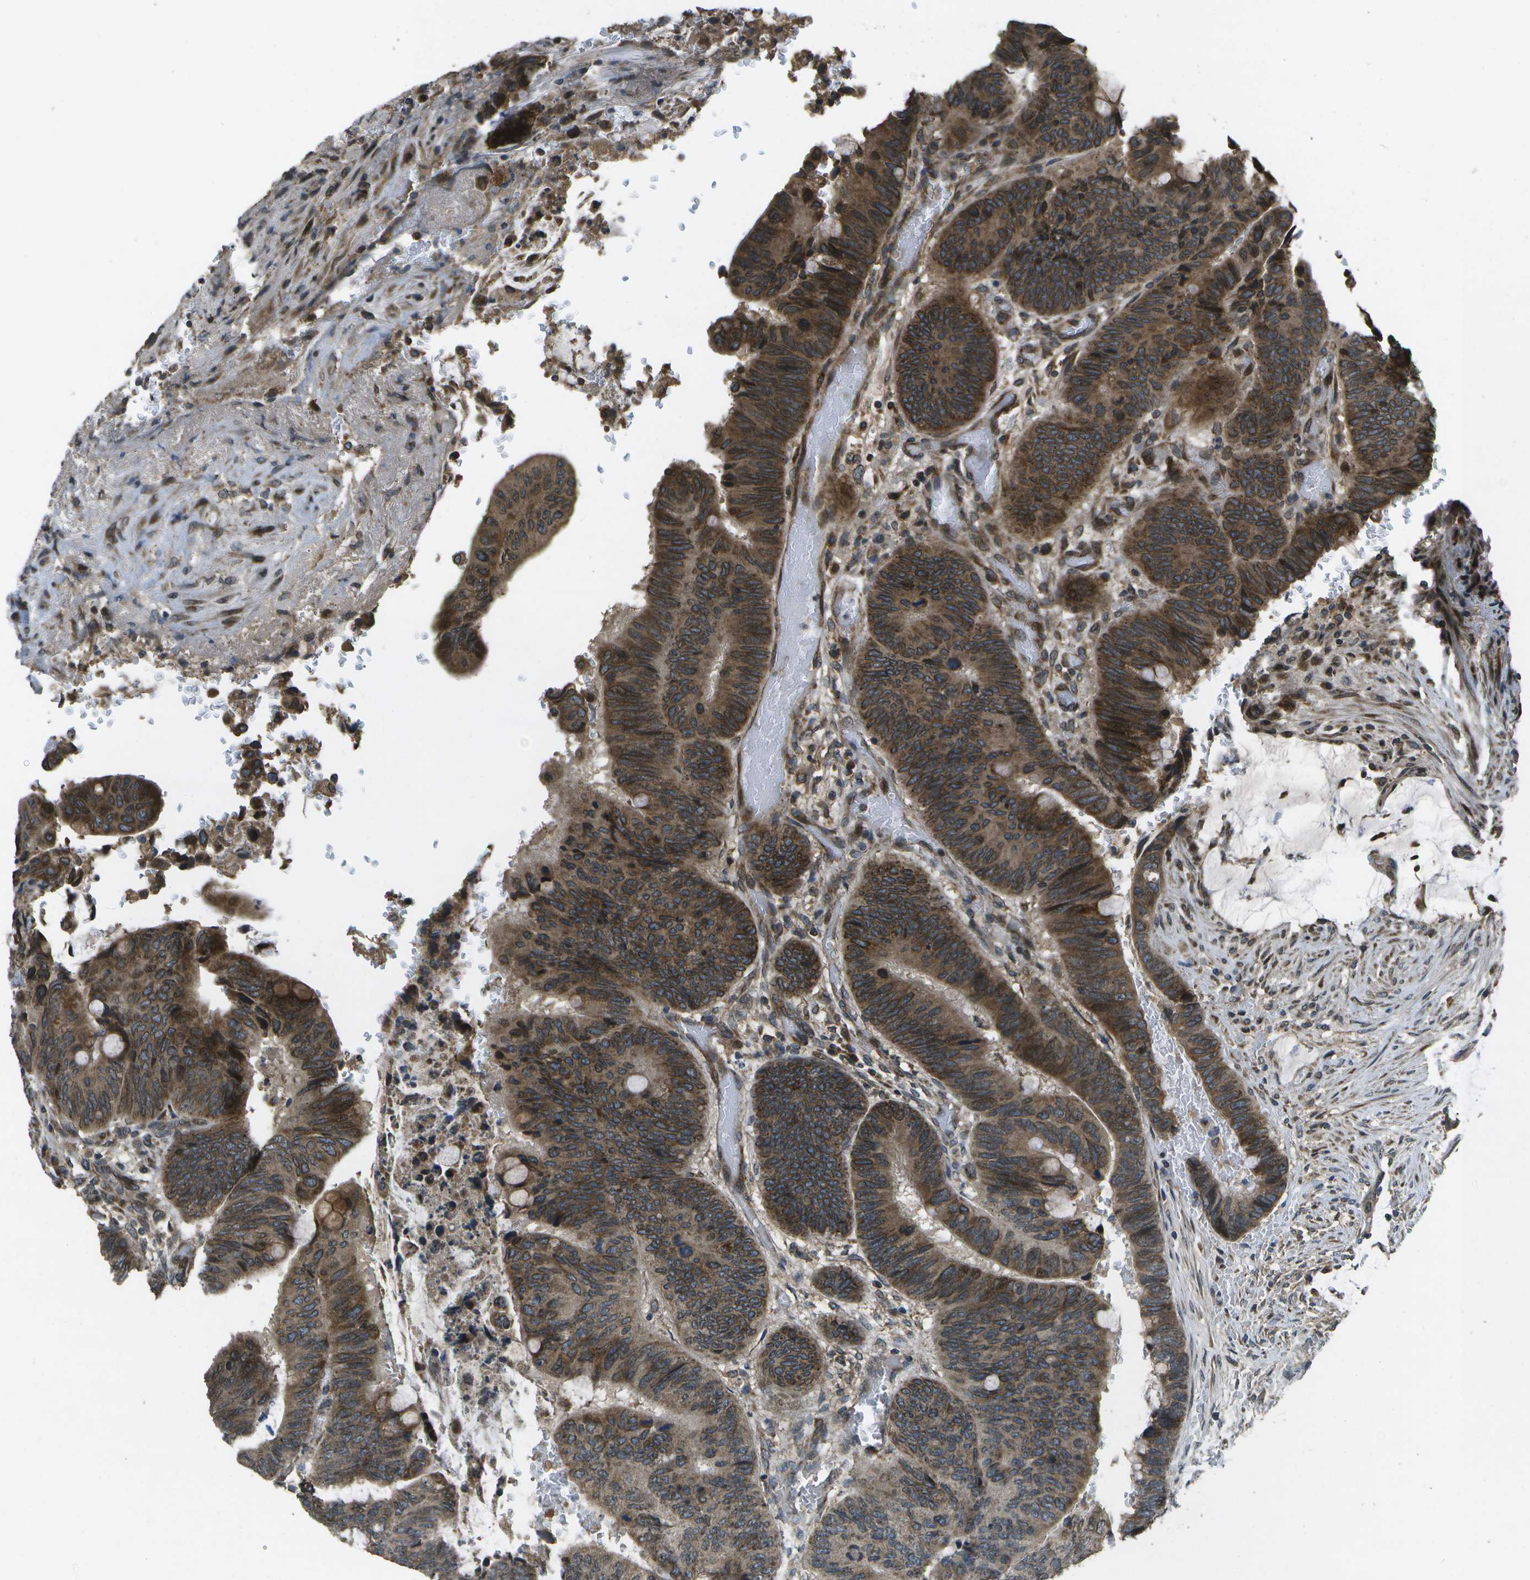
{"staining": {"intensity": "strong", "quantity": ">75%", "location": "cytoplasmic/membranous"}, "tissue": "colorectal cancer", "cell_type": "Tumor cells", "image_type": "cancer", "snomed": [{"axis": "morphology", "description": "Normal tissue, NOS"}, {"axis": "morphology", "description": "Adenocarcinoma, NOS"}, {"axis": "topography", "description": "Rectum"}], "caption": "This photomicrograph demonstrates IHC staining of colorectal cancer, with high strong cytoplasmic/membranous expression in about >75% of tumor cells.", "gene": "HFE", "patient": {"sex": "male", "age": 92}}